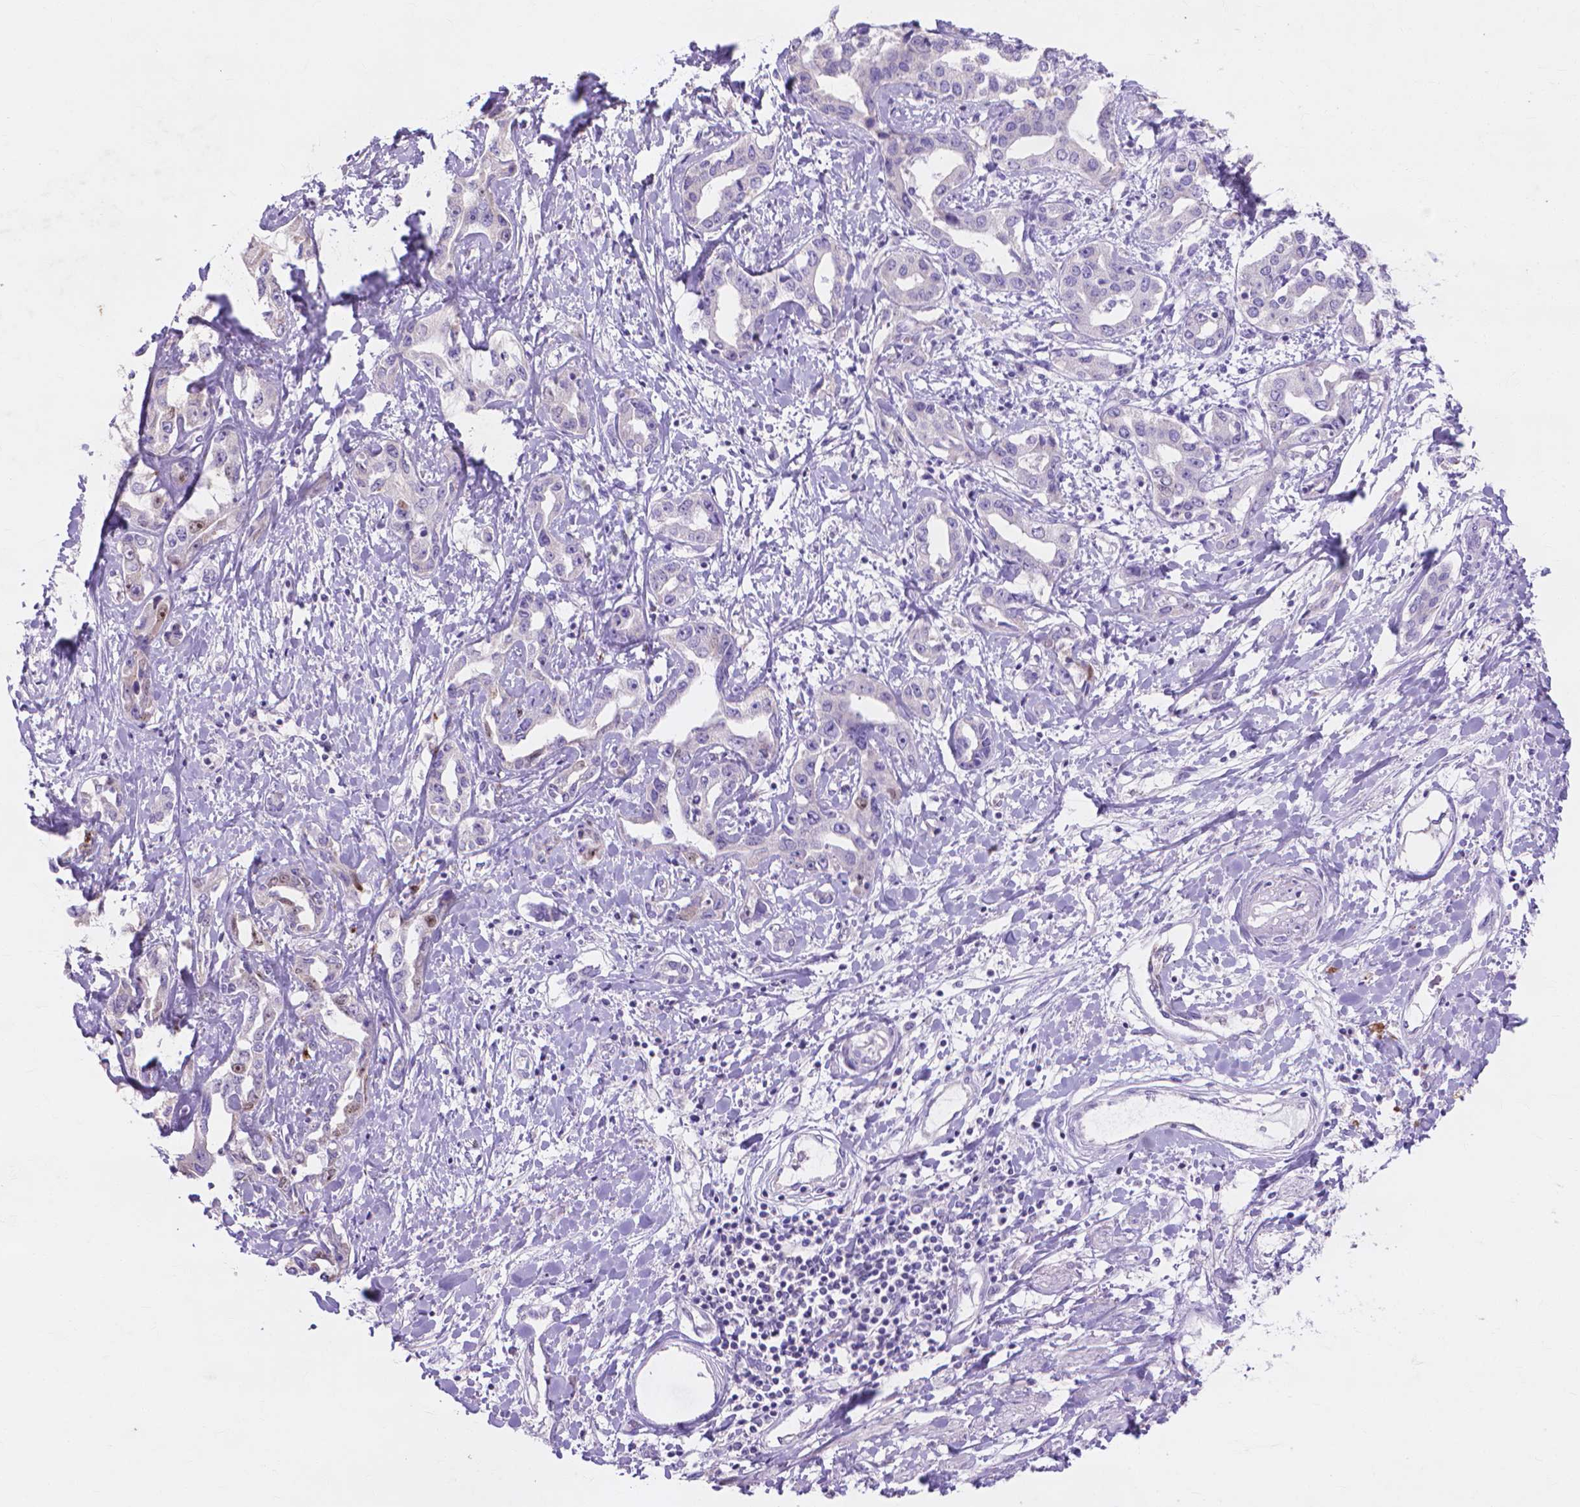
{"staining": {"intensity": "negative", "quantity": "none", "location": "none"}, "tissue": "liver cancer", "cell_type": "Tumor cells", "image_type": "cancer", "snomed": [{"axis": "morphology", "description": "Cholangiocarcinoma"}, {"axis": "topography", "description": "Liver"}], "caption": "A histopathology image of liver cancer (cholangiocarcinoma) stained for a protein reveals no brown staining in tumor cells.", "gene": "MMP11", "patient": {"sex": "male", "age": 59}}